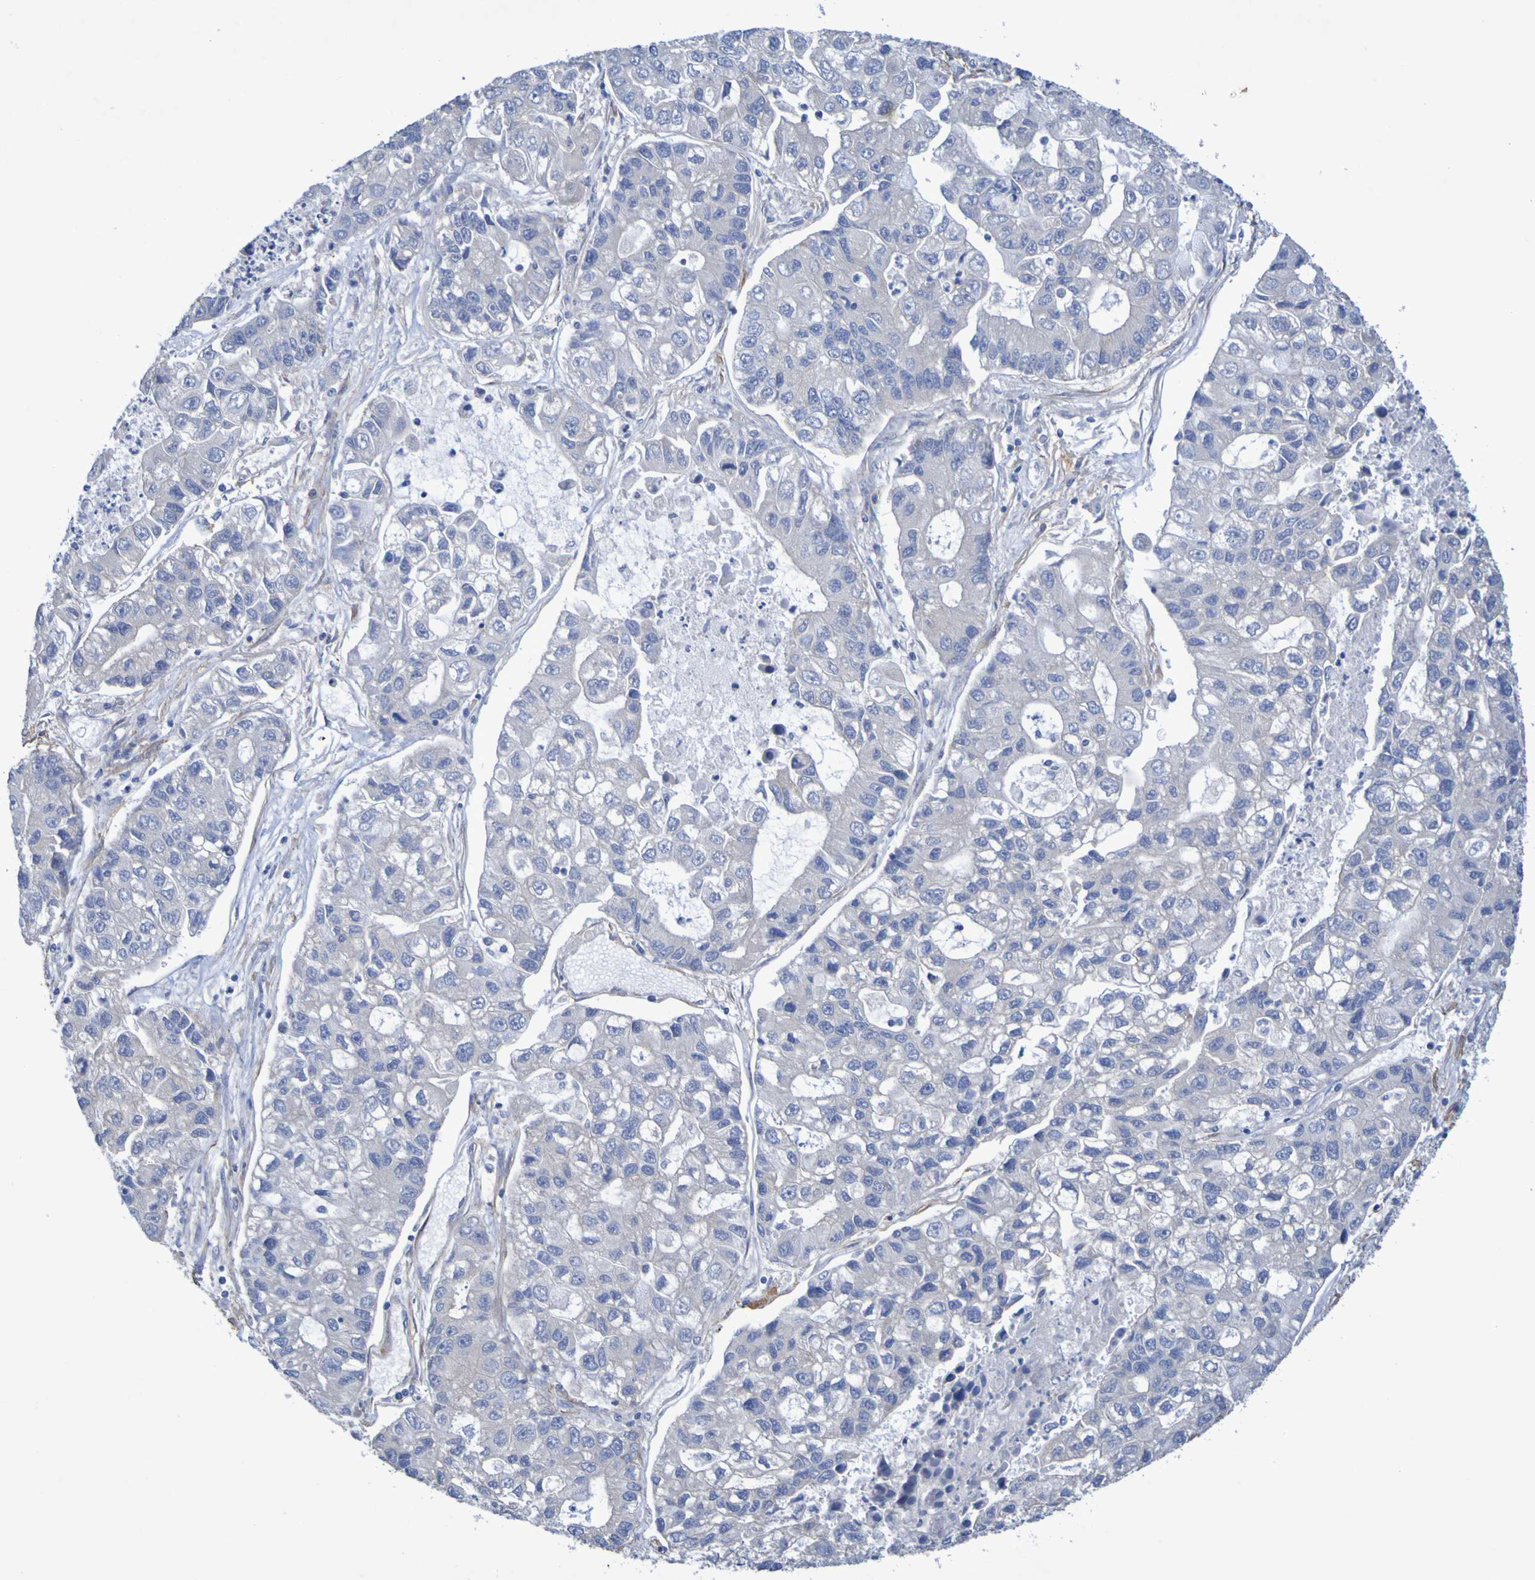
{"staining": {"intensity": "negative", "quantity": "none", "location": "none"}, "tissue": "lung cancer", "cell_type": "Tumor cells", "image_type": "cancer", "snomed": [{"axis": "morphology", "description": "Adenocarcinoma, NOS"}, {"axis": "topography", "description": "Lung"}], "caption": "DAB immunohistochemical staining of human lung cancer (adenocarcinoma) demonstrates no significant expression in tumor cells.", "gene": "SRPRB", "patient": {"sex": "female", "age": 51}}